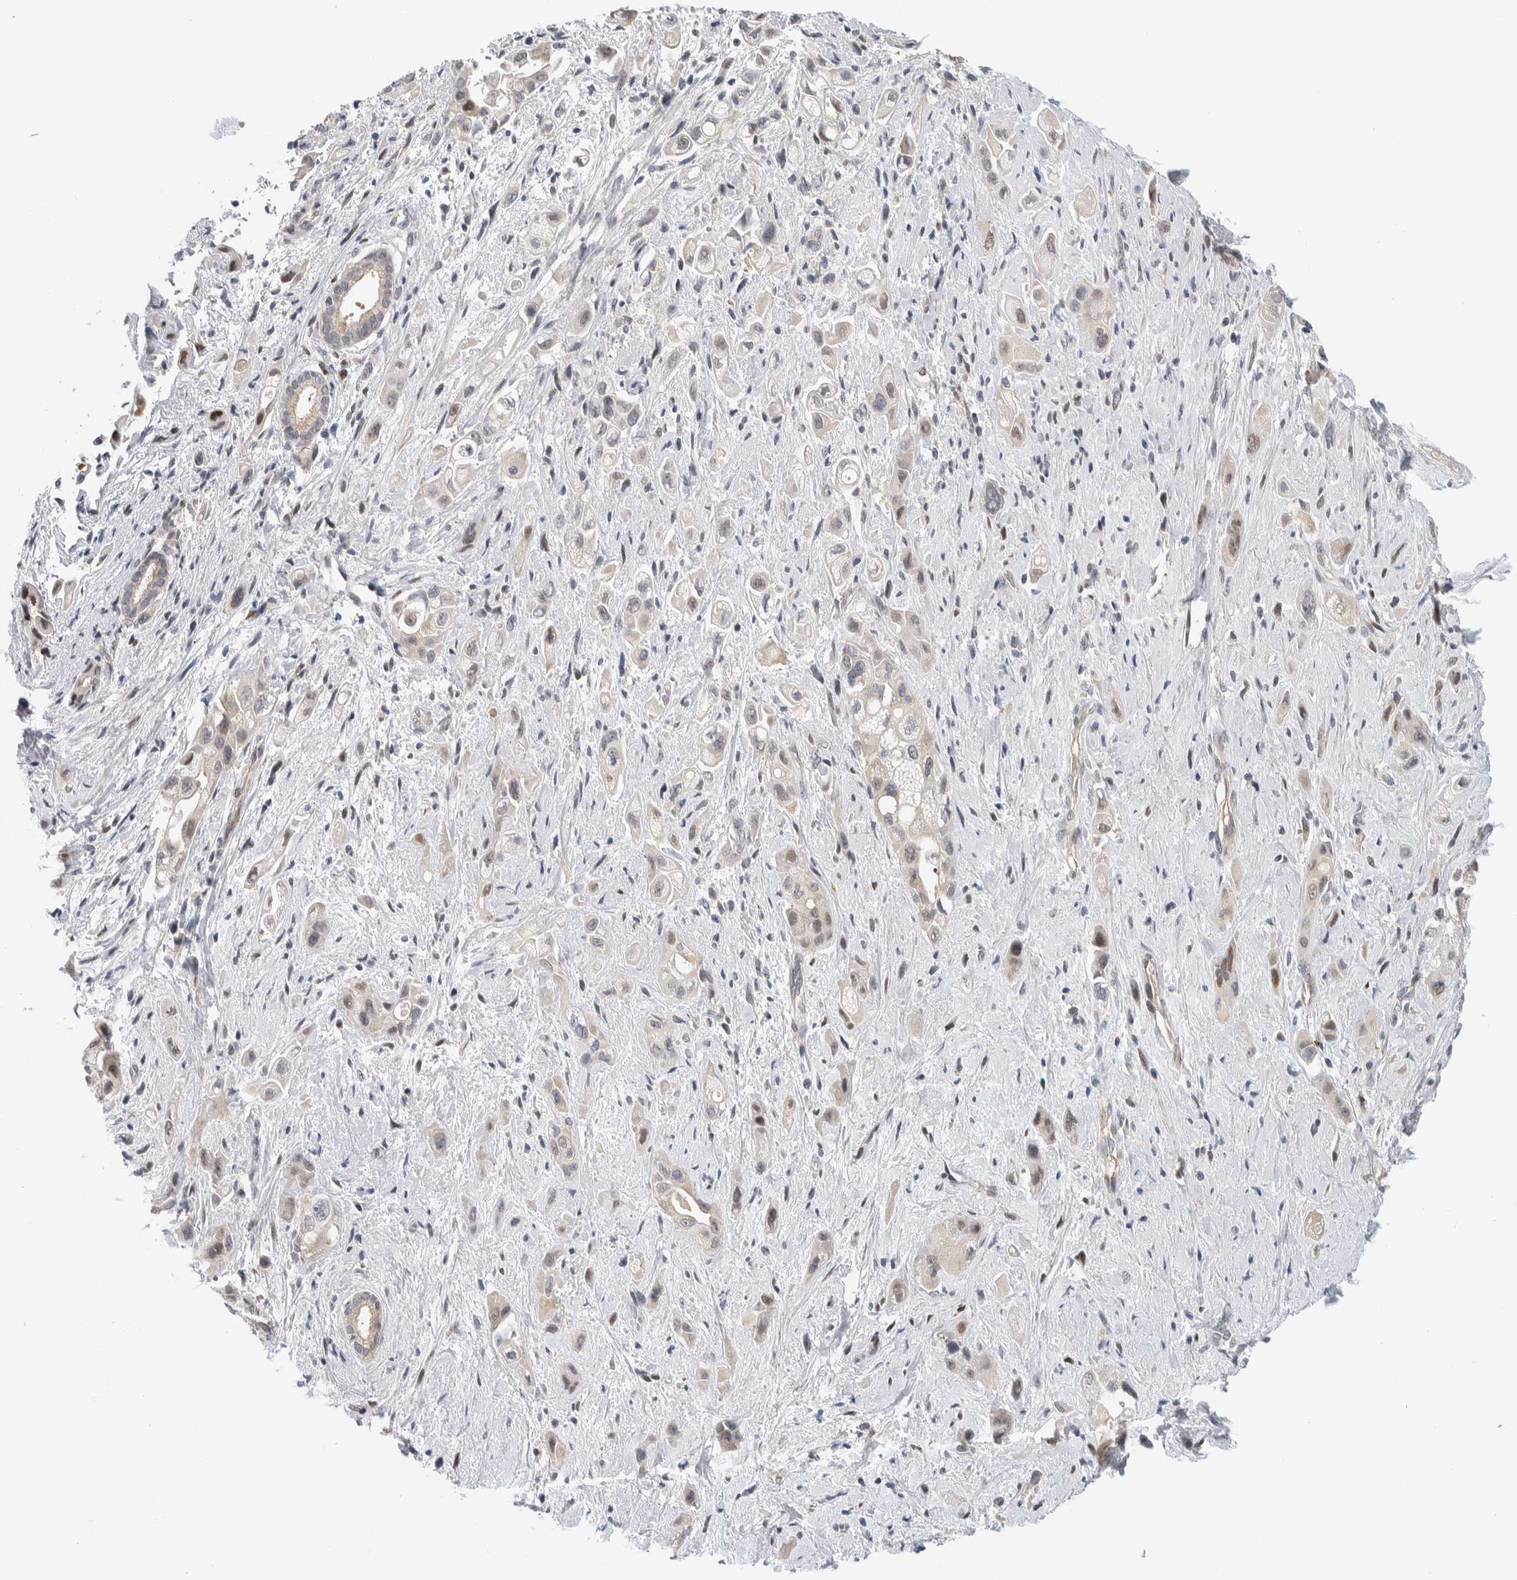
{"staining": {"intensity": "weak", "quantity": "<25%", "location": "cytoplasmic/membranous"}, "tissue": "pancreatic cancer", "cell_type": "Tumor cells", "image_type": "cancer", "snomed": [{"axis": "morphology", "description": "Adenocarcinoma, NOS"}, {"axis": "topography", "description": "Pancreas"}], "caption": "There is no significant positivity in tumor cells of adenocarcinoma (pancreatic). (Immunohistochemistry (ihc), brightfield microscopy, high magnification).", "gene": "NCR3LG1", "patient": {"sex": "female", "age": 66}}